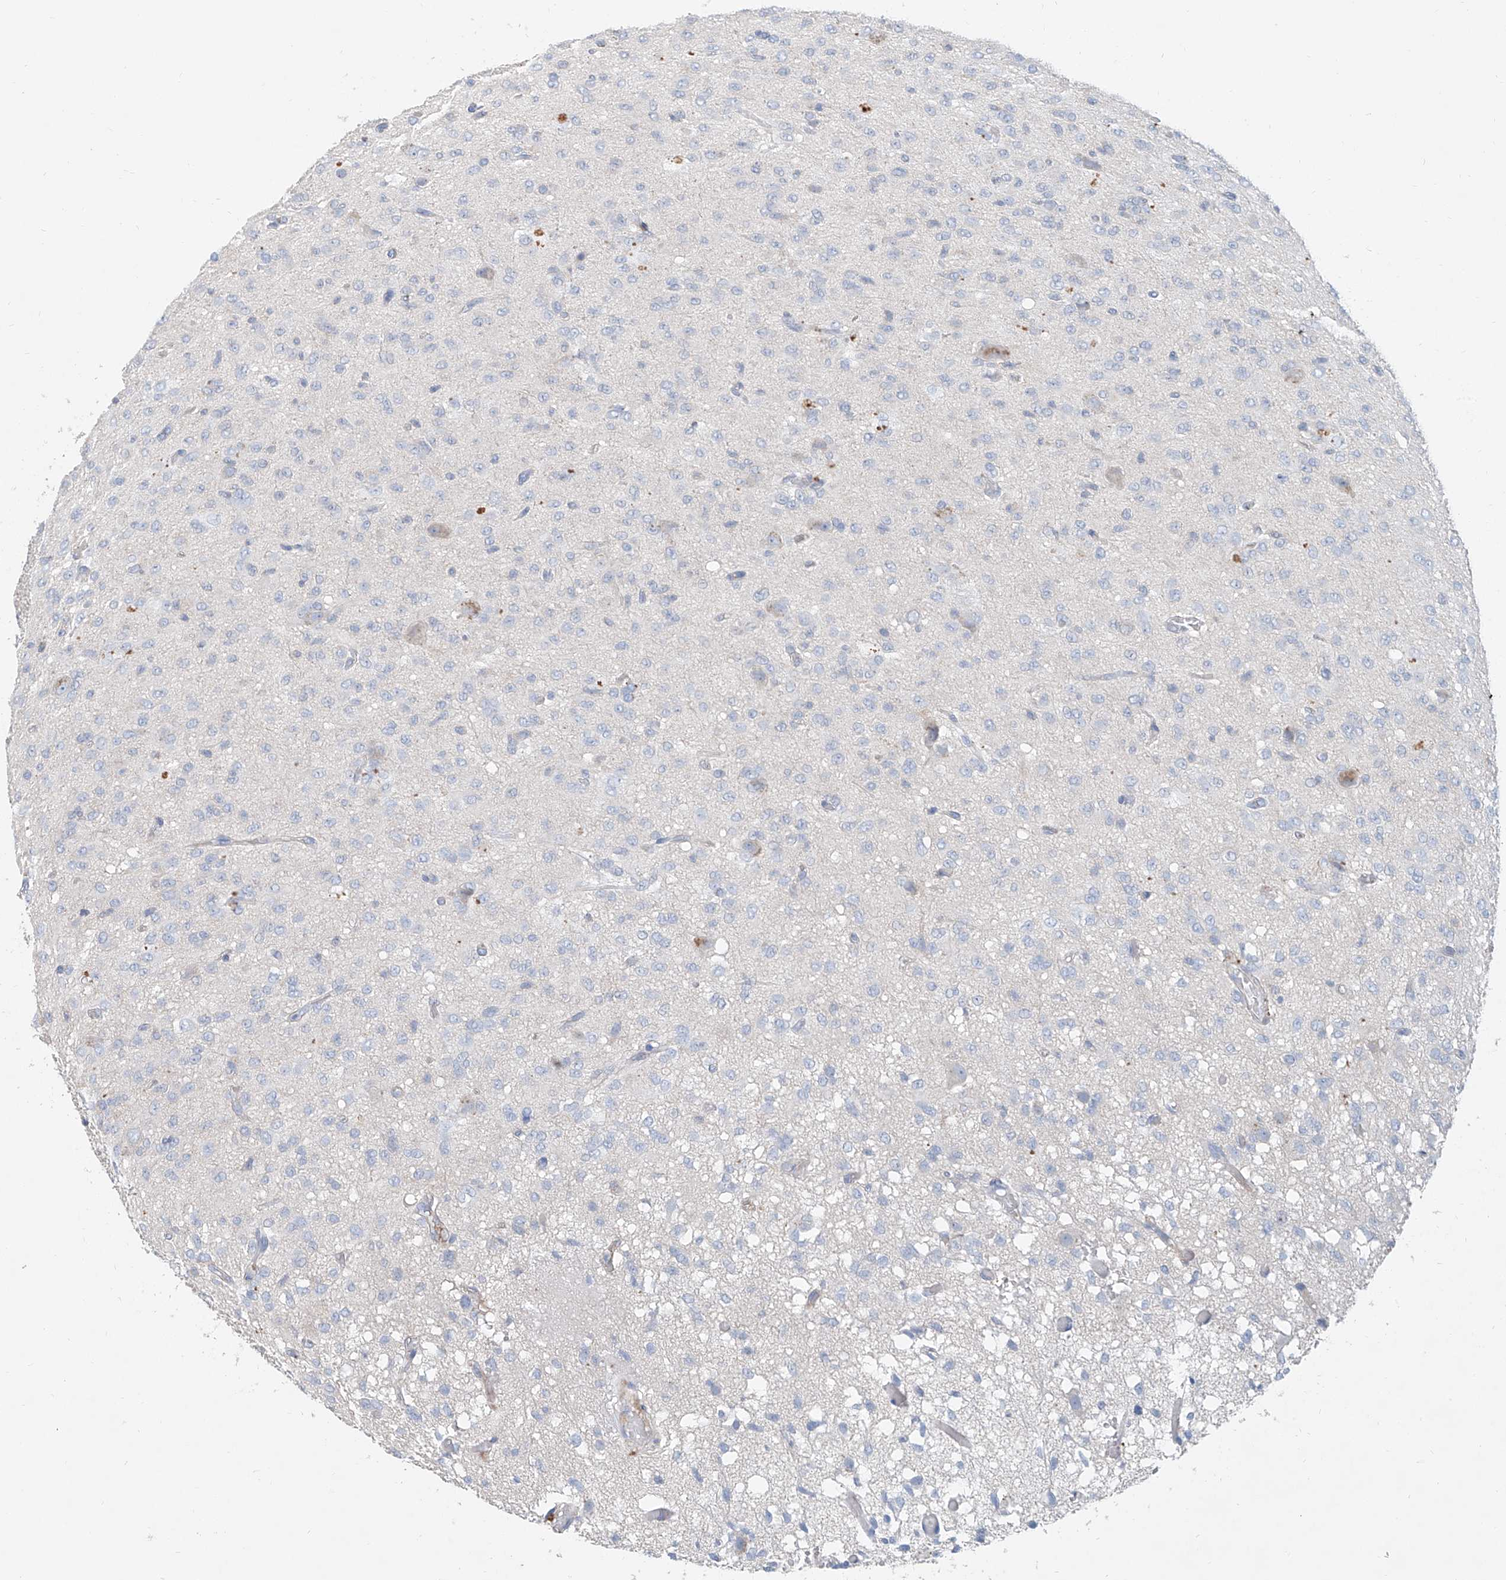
{"staining": {"intensity": "negative", "quantity": "none", "location": "none"}, "tissue": "glioma", "cell_type": "Tumor cells", "image_type": "cancer", "snomed": [{"axis": "morphology", "description": "Glioma, malignant, High grade"}, {"axis": "topography", "description": "Brain"}], "caption": "IHC micrograph of malignant glioma (high-grade) stained for a protein (brown), which shows no staining in tumor cells.", "gene": "ANKRD34A", "patient": {"sex": "female", "age": 59}}